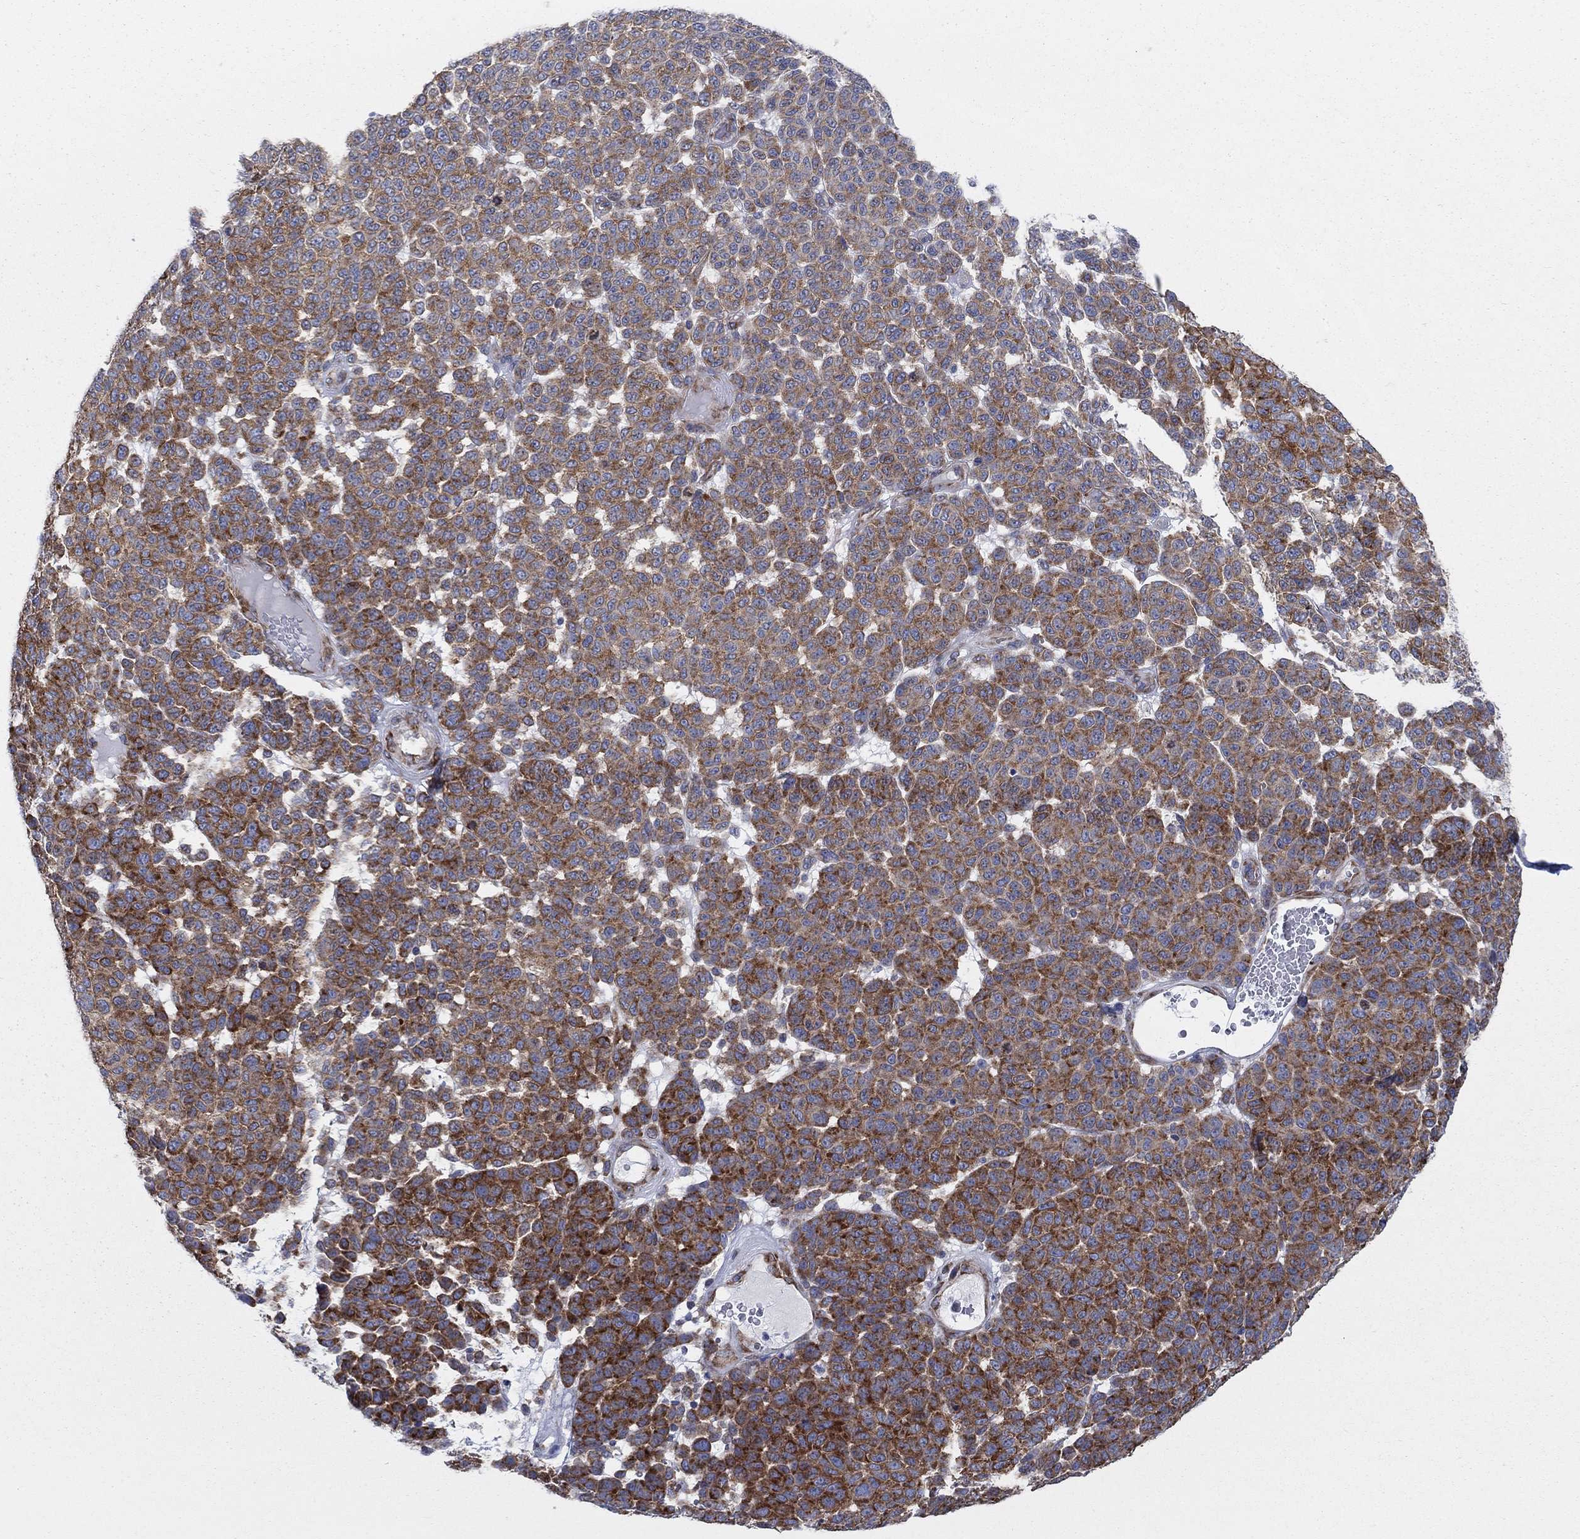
{"staining": {"intensity": "strong", "quantity": ">75%", "location": "cytoplasmic/membranous"}, "tissue": "melanoma", "cell_type": "Tumor cells", "image_type": "cancer", "snomed": [{"axis": "morphology", "description": "Malignant melanoma, NOS"}, {"axis": "topography", "description": "Skin"}], "caption": "This histopathology image shows IHC staining of melanoma, with high strong cytoplasmic/membranous staining in approximately >75% of tumor cells.", "gene": "TMEM59", "patient": {"sex": "male", "age": 59}}